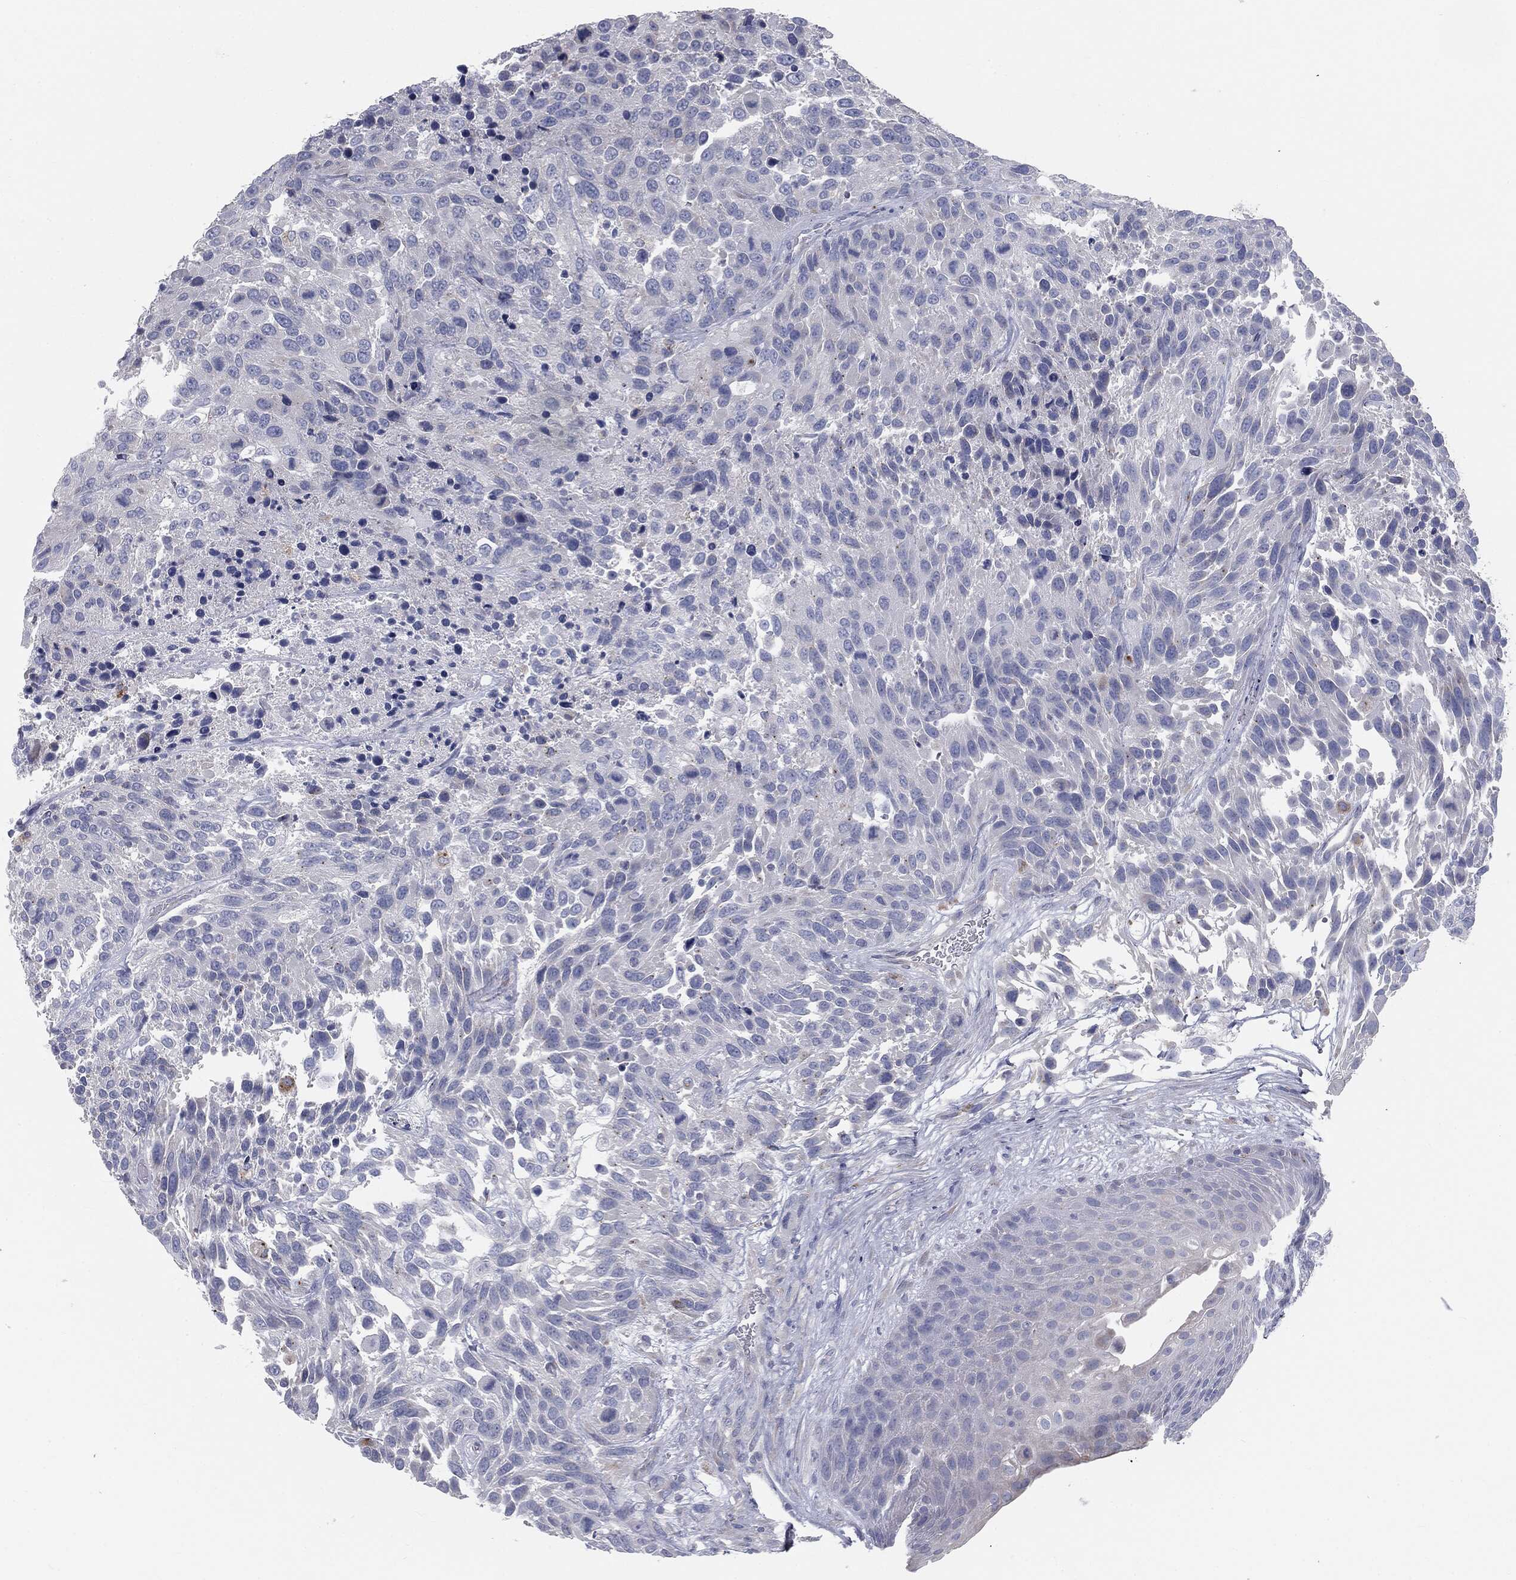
{"staining": {"intensity": "negative", "quantity": "none", "location": "none"}, "tissue": "urothelial cancer", "cell_type": "Tumor cells", "image_type": "cancer", "snomed": [{"axis": "morphology", "description": "Urothelial carcinoma, High grade"}, {"axis": "topography", "description": "Urinary bladder"}], "caption": "Histopathology image shows no protein expression in tumor cells of urothelial carcinoma (high-grade) tissue. (Immunohistochemistry (ihc), brightfield microscopy, high magnification).", "gene": "CAV3", "patient": {"sex": "female", "age": 70}}